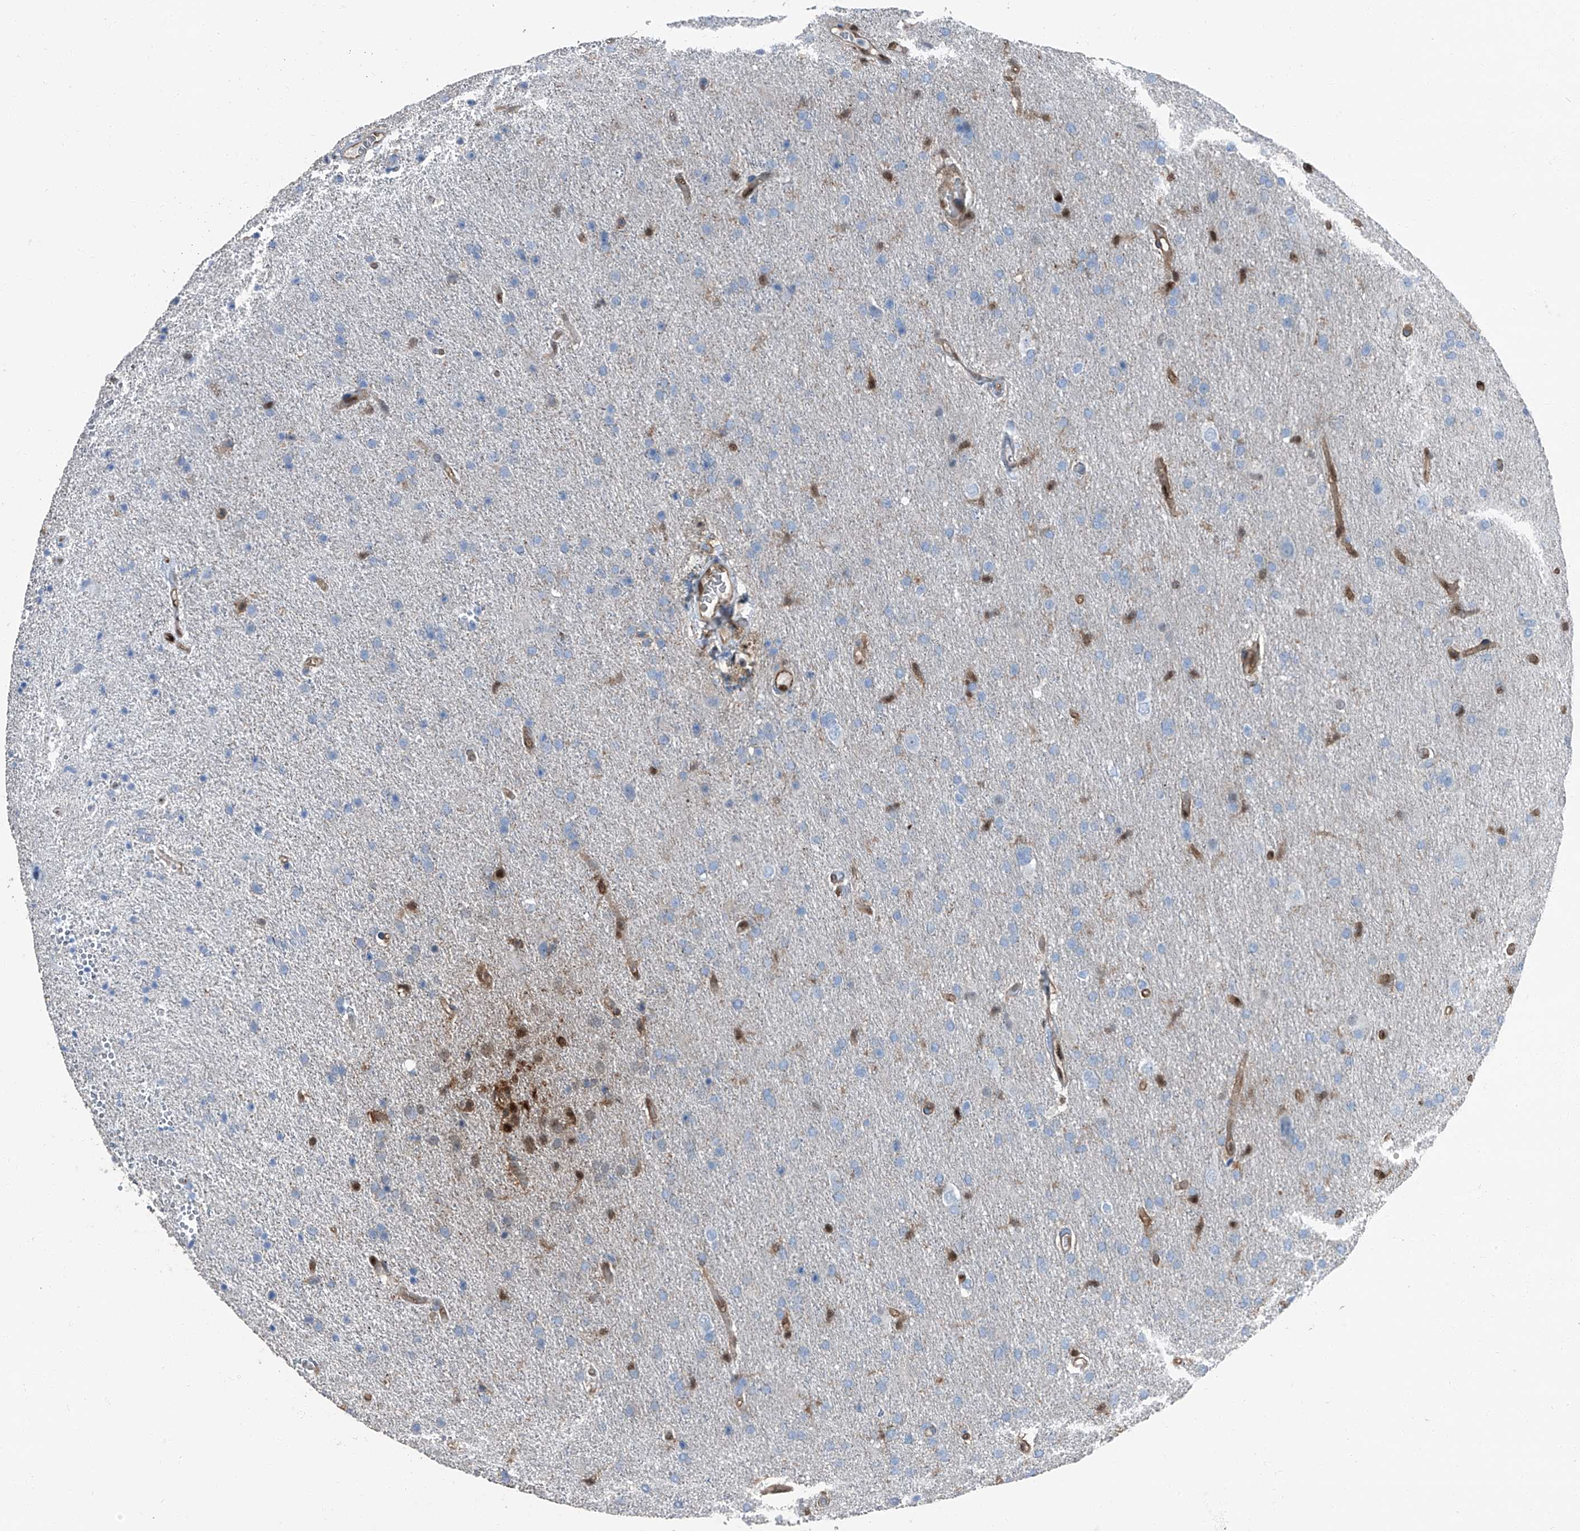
{"staining": {"intensity": "negative", "quantity": "none", "location": "none"}, "tissue": "glioma", "cell_type": "Tumor cells", "image_type": "cancer", "snomed": [{"axis": "morphology", "description": "Glioma, malignant, High grade"}, {"axis": "topography", "description": "Brain"}], "caption": "Immunohistochemistry micrograph of malignant glioma (high-grade) stained for a protein (brown), which reveals no expression in tumor cells.", "gene": "PSMB10", "patient": {"sex": "male", "age": 72}}